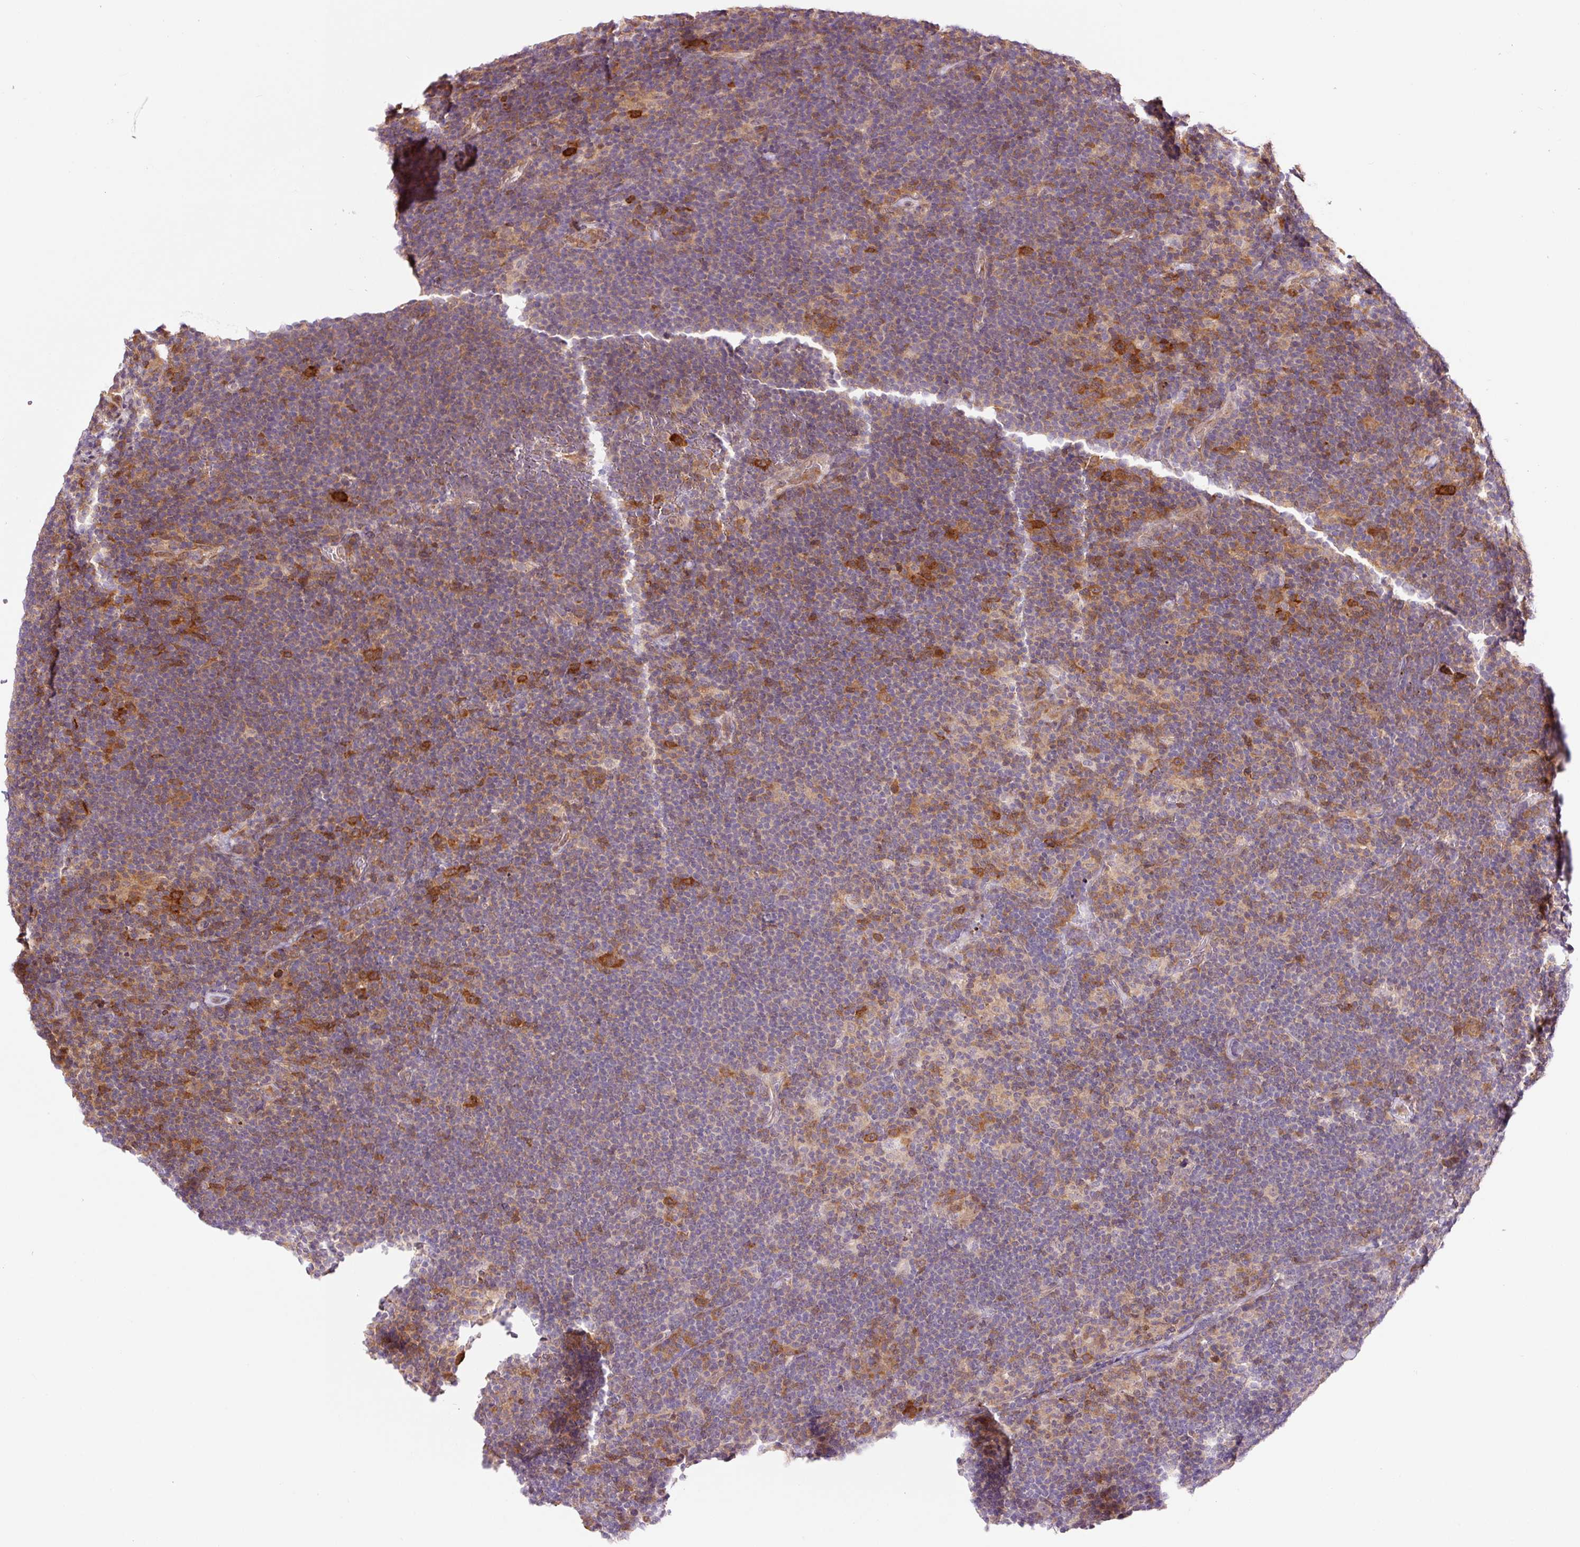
{"staining": {"intensity": "negative", "quantity": "none", "location": "none"}, "tissue": "lymphoma", "cell_type": "Tumor cells", "image_type": "cancer", "snomed": [{"axis": "morphology", "description": "Hodgkin's disease, NOS"}, {"axis": "topography", "description": "Lymph node"}], "caption": "Histopathology image shows no protein positivity in tumor cells of Hodgkin's disease tissue.", "gene": "FBXL14", "patient": {"sex": "female", "age": 57}}